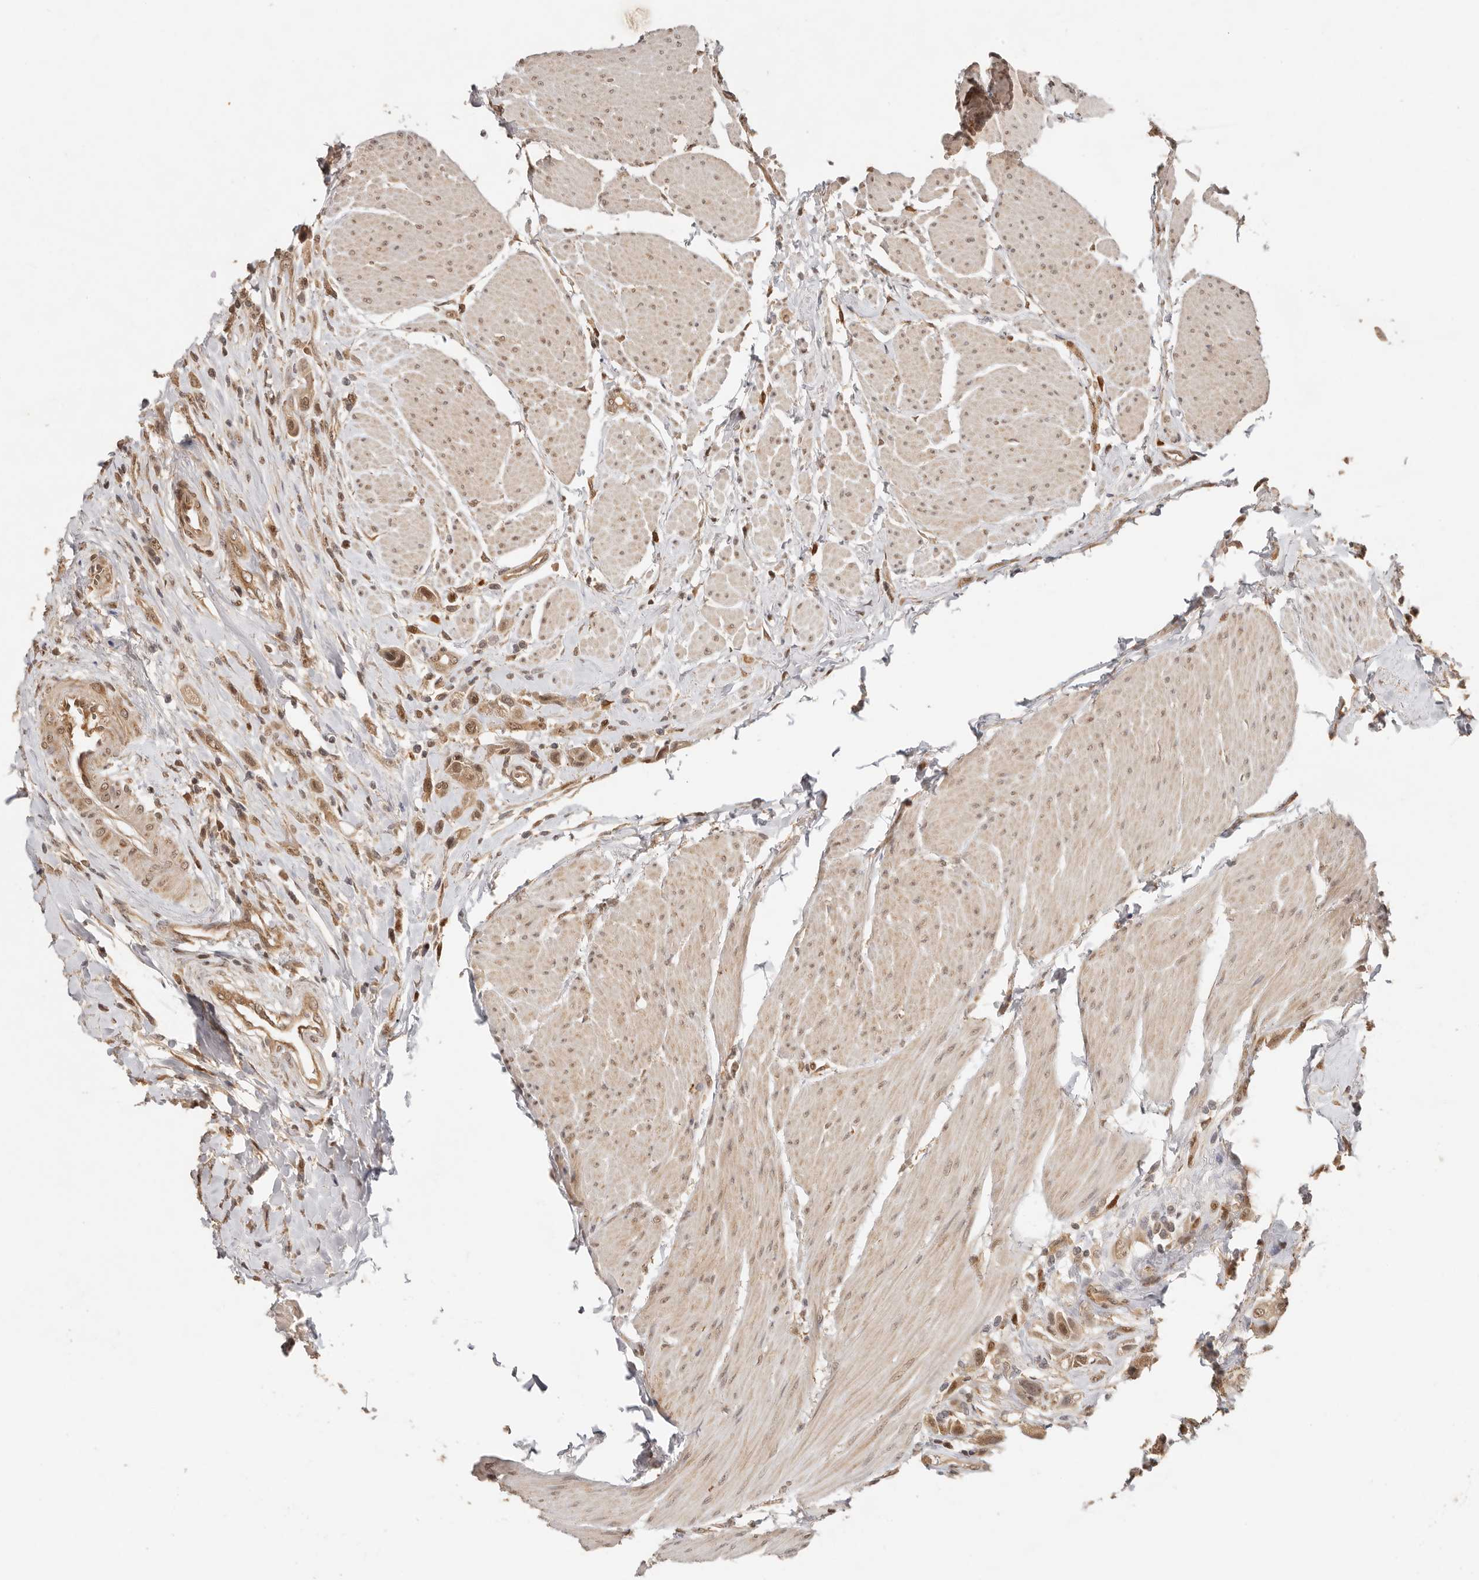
{"staining": {"intensity": "moderate", "quantity": ">75%", "location": "cytoplasmic/membranous,nuclear"}, "tissue": "urothelial cancer", "cell_type": "Tumor cells", "image_type": "cancer", "snomed": [{"axis": "morphology", "description": "Urothelial carcinoma, High grade"}, {"axis": "topography", "description": "Urinary bladder"}], "caption": "Approximately >75% of tumor cells in human urothelial carcinoma (high-grade) exhibit moderate cytoplasmic/membranous and nuclear protein staining as visualized by brown immunohistochemical staining.", "gene": "PSMA5", "patient": {"sex": "male", "age": 50}}